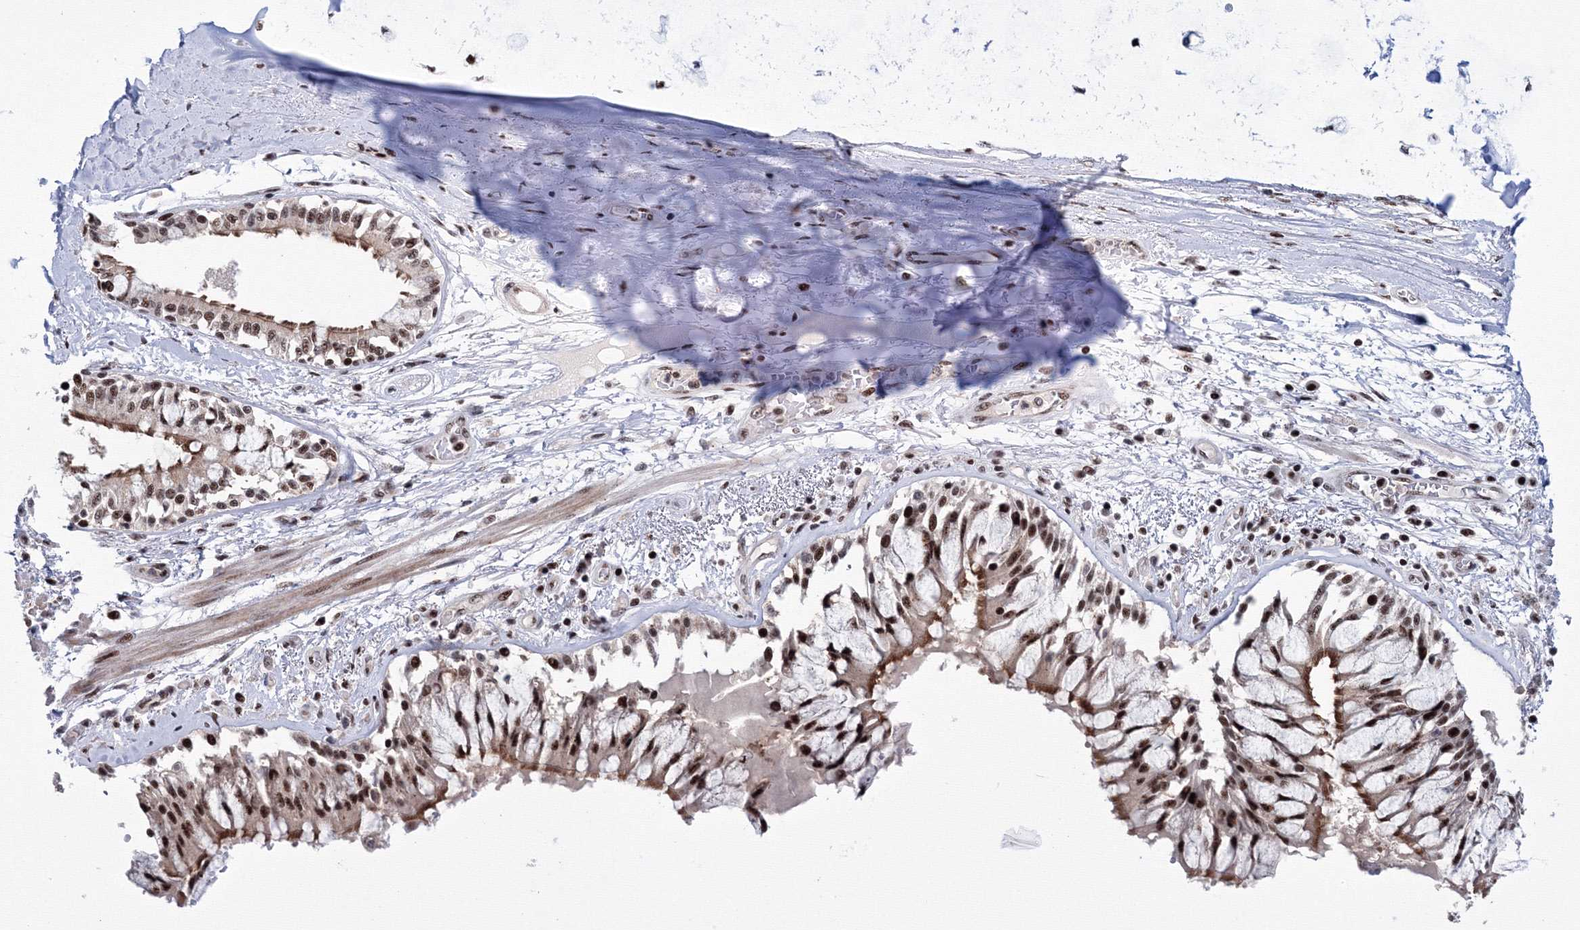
{"staining": {"intensity": "moderate", "quantity": ">75%", "location": "nuclear"}, "tissue": "adipose tissue", "cell_type": "Adipocytes", "image_type": "normal", "snomed": [{"axis": "morphology", "description": "Normal tissue, NOS"}, {"axis": "topography", "description": "Cartilage tissue"}, {"axis": "topography", "description": "Bronchus"}, {"axis": "topography", "description": "Lung"}, {"axis": "topography", "description": "Peripheral nerve tissue"}], "caption": "A high-resolution photomicrograph shows immunohistochemistry (IHC) staining of benign adipose tissue, which displays moderate nuclear expression in approximately >75% of adipocytes. Immunohistochemistry (ihc) stains the protein in brown and the nuclei are stained blue.", "gene": "TATDN2", "patient": {"sex": "female", "age": 49}}